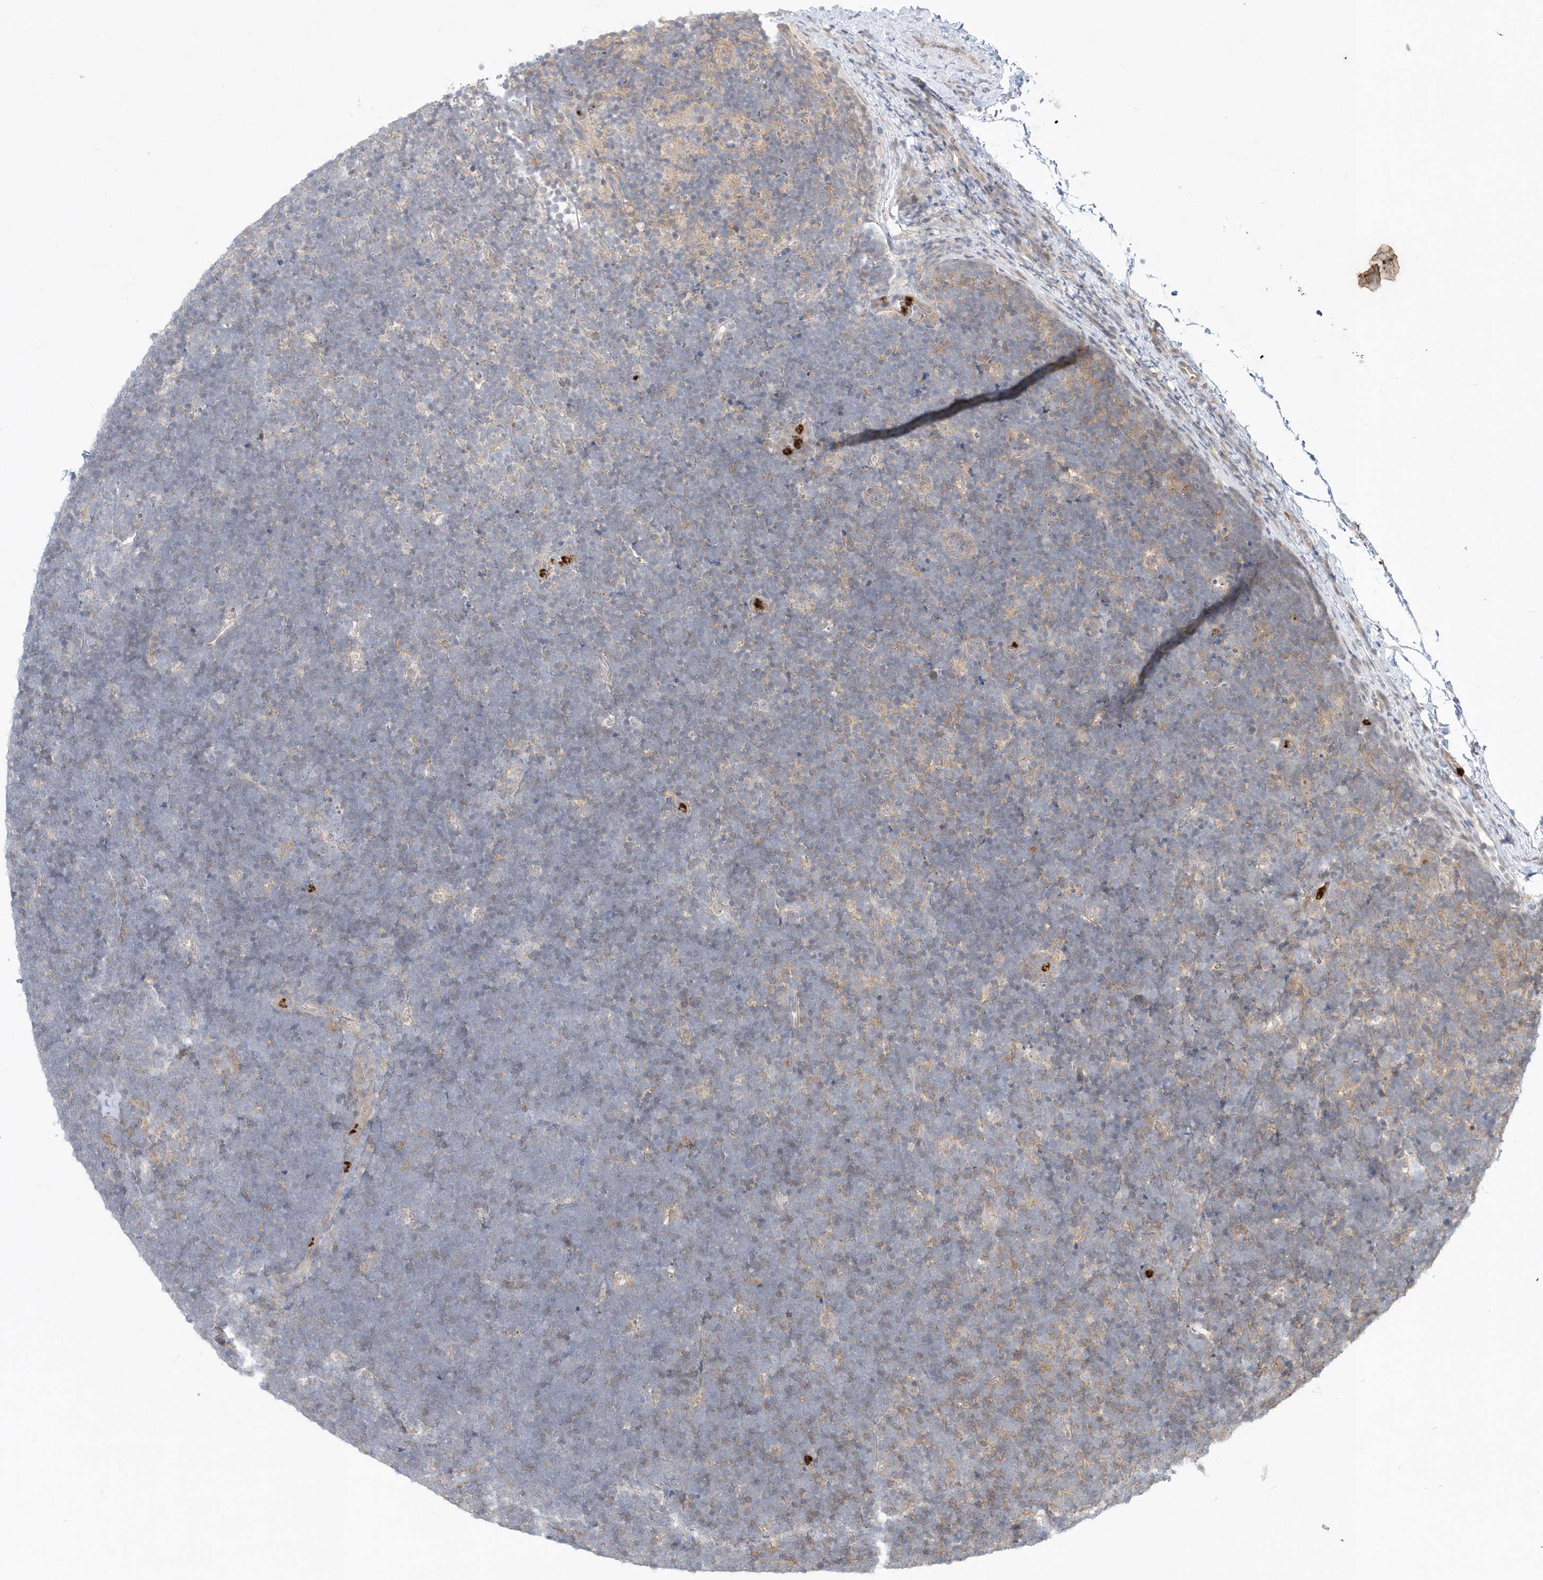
{"staining": {"intensity": "weak", "quantity": "<25%", "location": "cytoplasmic/membranous"}, "tissue": "lymphoma", "cell_type": "Tumor cells", "image_type": "cancer", "snomed": [{"axis": "morphology", "description": "Malignant lymphoma, non-Hodgkin's type, High grade"}, {"axis": "topography", "description": "Lymph node"}], "caption": "Immunohistochemical staining of malignant lymphoma, non-Hodgkin's type (high-grade) displays no significant positivity in tumor cells.", "gene": "RNF7", "patient": {"sex": "male", "age": 13}}